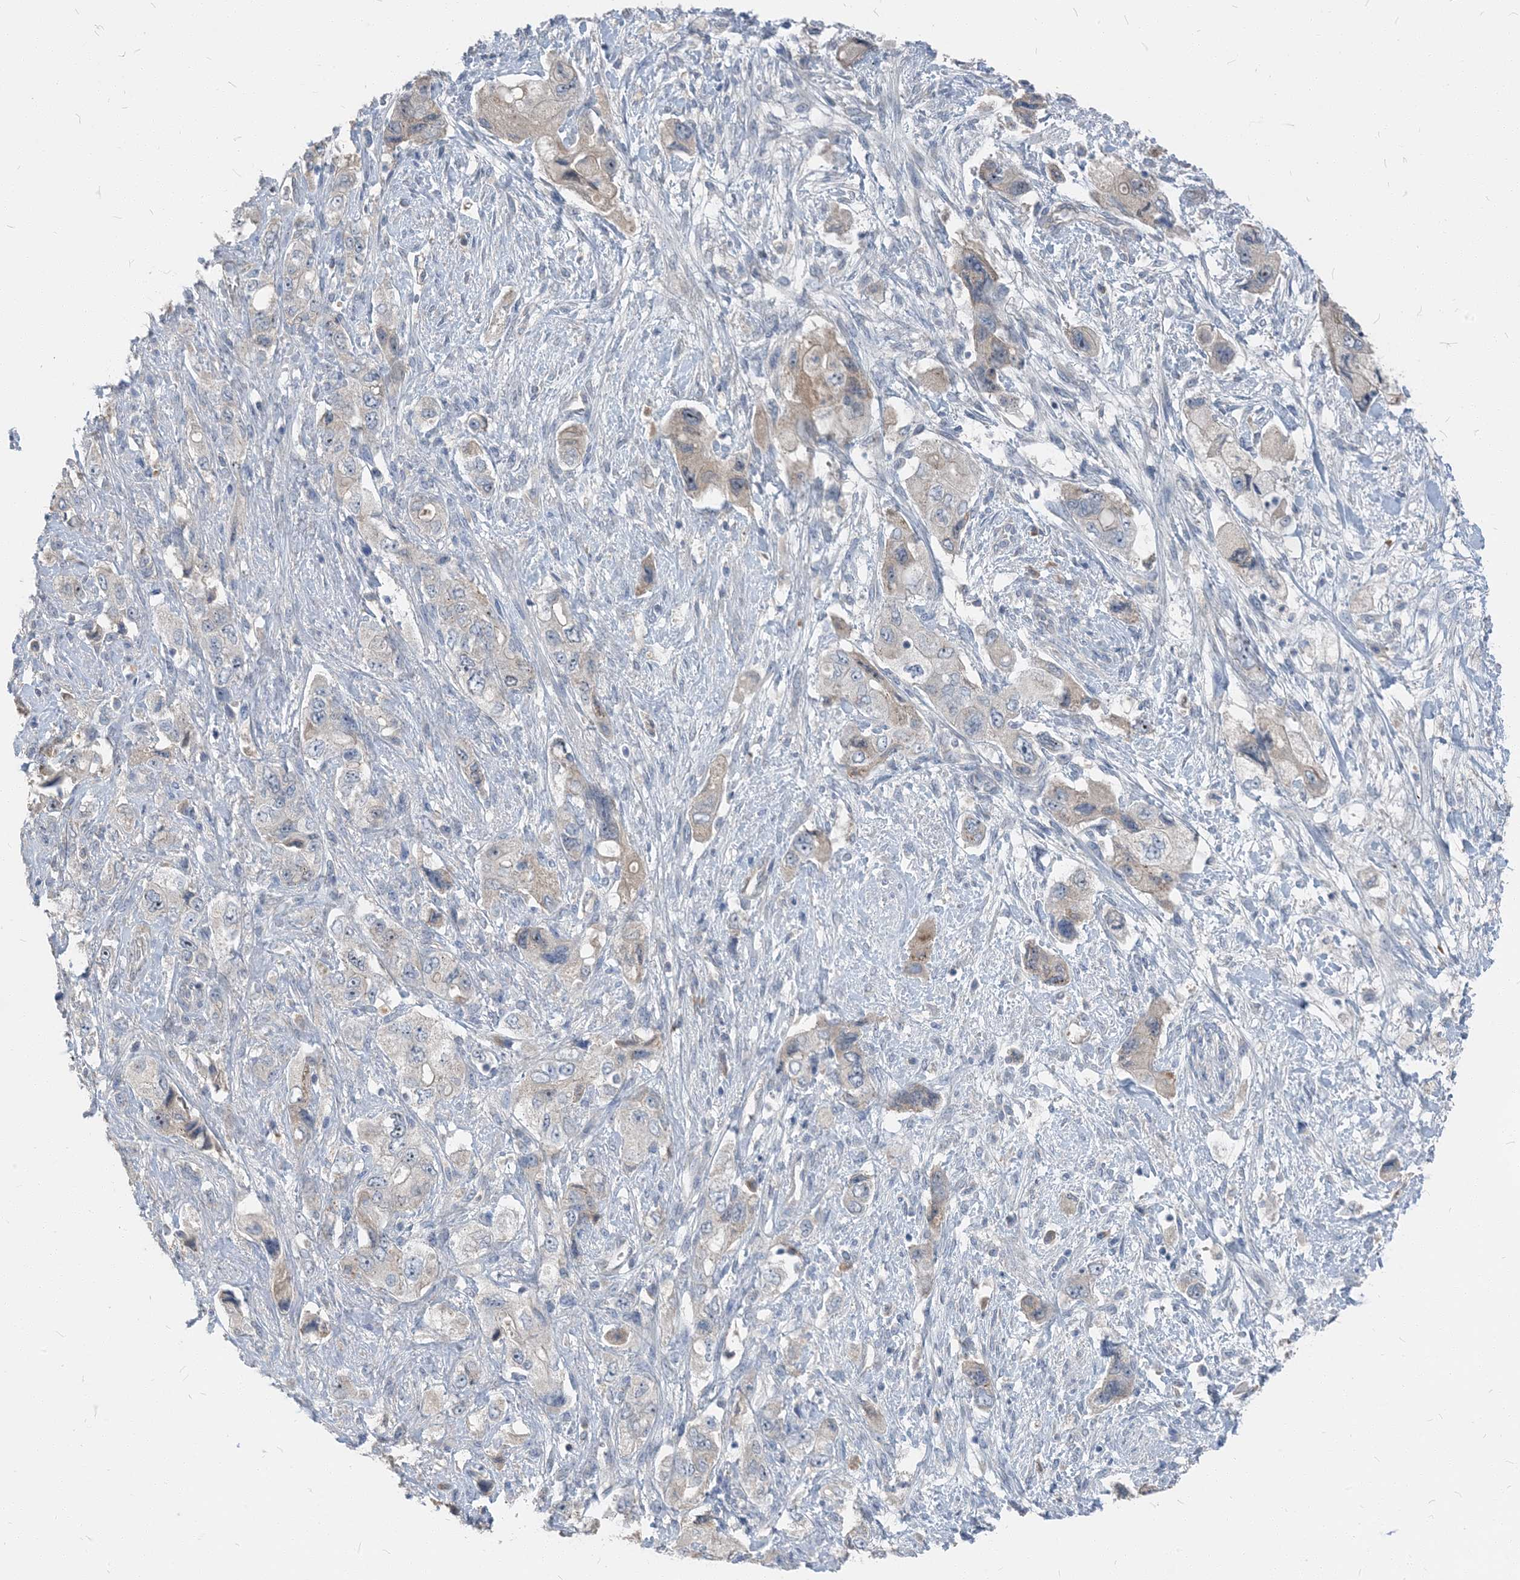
{"staining": {"intensity": "negative", "quantity": "none", "location": "none"}, "tissue": "pancreatic cancer", "cell_type": "Tumor cells", "image_type": "cancer", "snomed": [{"axis": "morphology", "description": "Adenocarcinoma, NOS"}, {"axis": "topography", "description": "Pancreas"}], "caption": "Immunohistochemistry (IHC) of human pancreatic cancer exhibits no expression in tumor cells.", "gene": "NCOA7", "patient": {"sex": "female", "age": 73}}